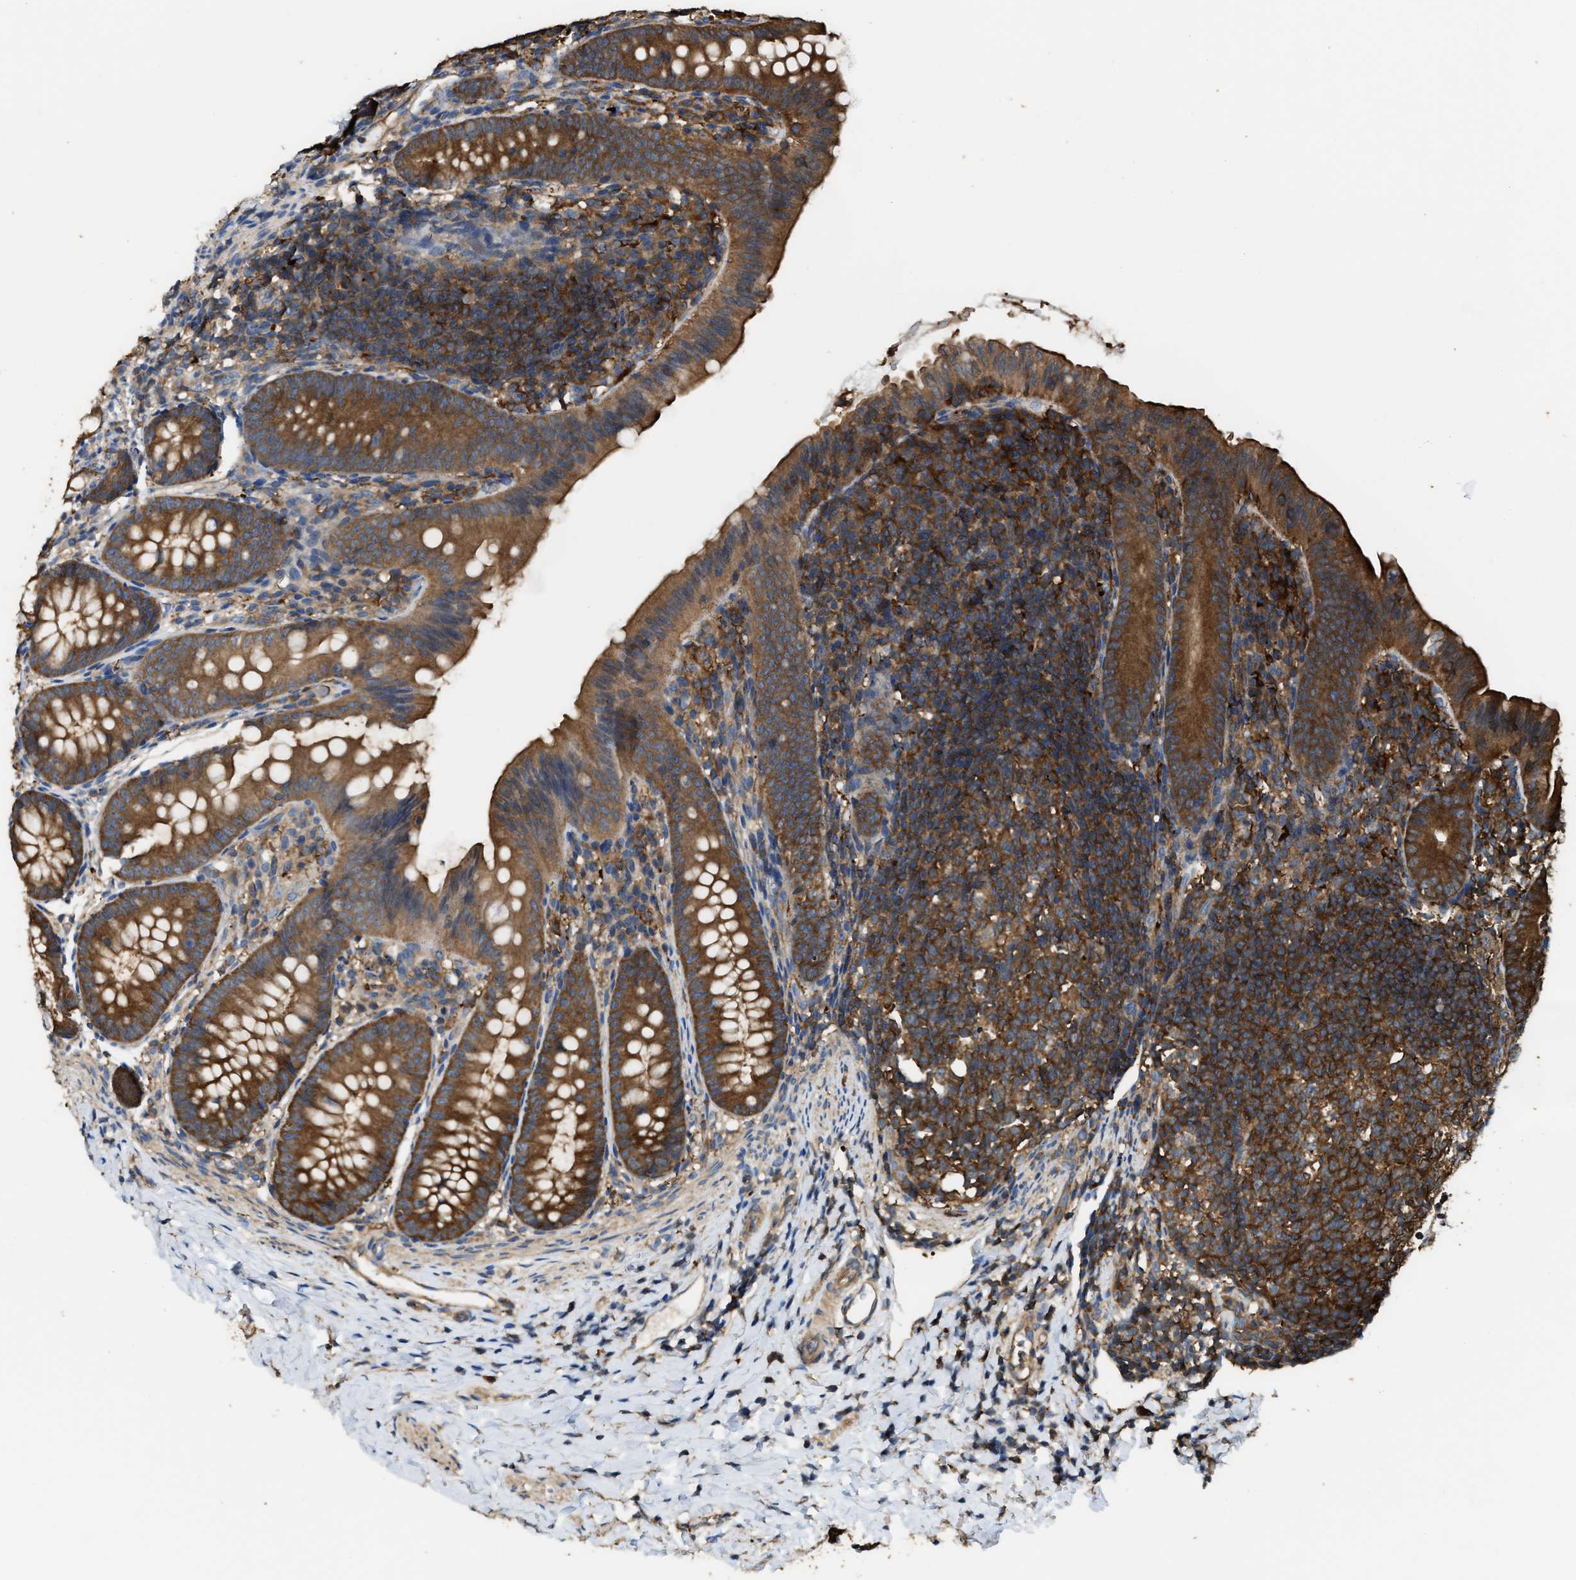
{"staining": {"intensity": "strong", "quantity": ">75%", "location": "cytoplasmic/membranous"}, "tissue": "appendix", "cell_type": "Glandular cells", "image_type": "normal", "snomed": [{"axis": "morphology", "description": "Normal tissue, NOS"}, {"axis": "topography", "description": "Appendix"}], "caption": "Protein expression analysis of unremarkable appendix demonstrates strong cytoplasmic/membranous positivity in approximately >75% of glandular cells.", "gene": "ATIC", "patient": {"sex": "male", "age": 1}}